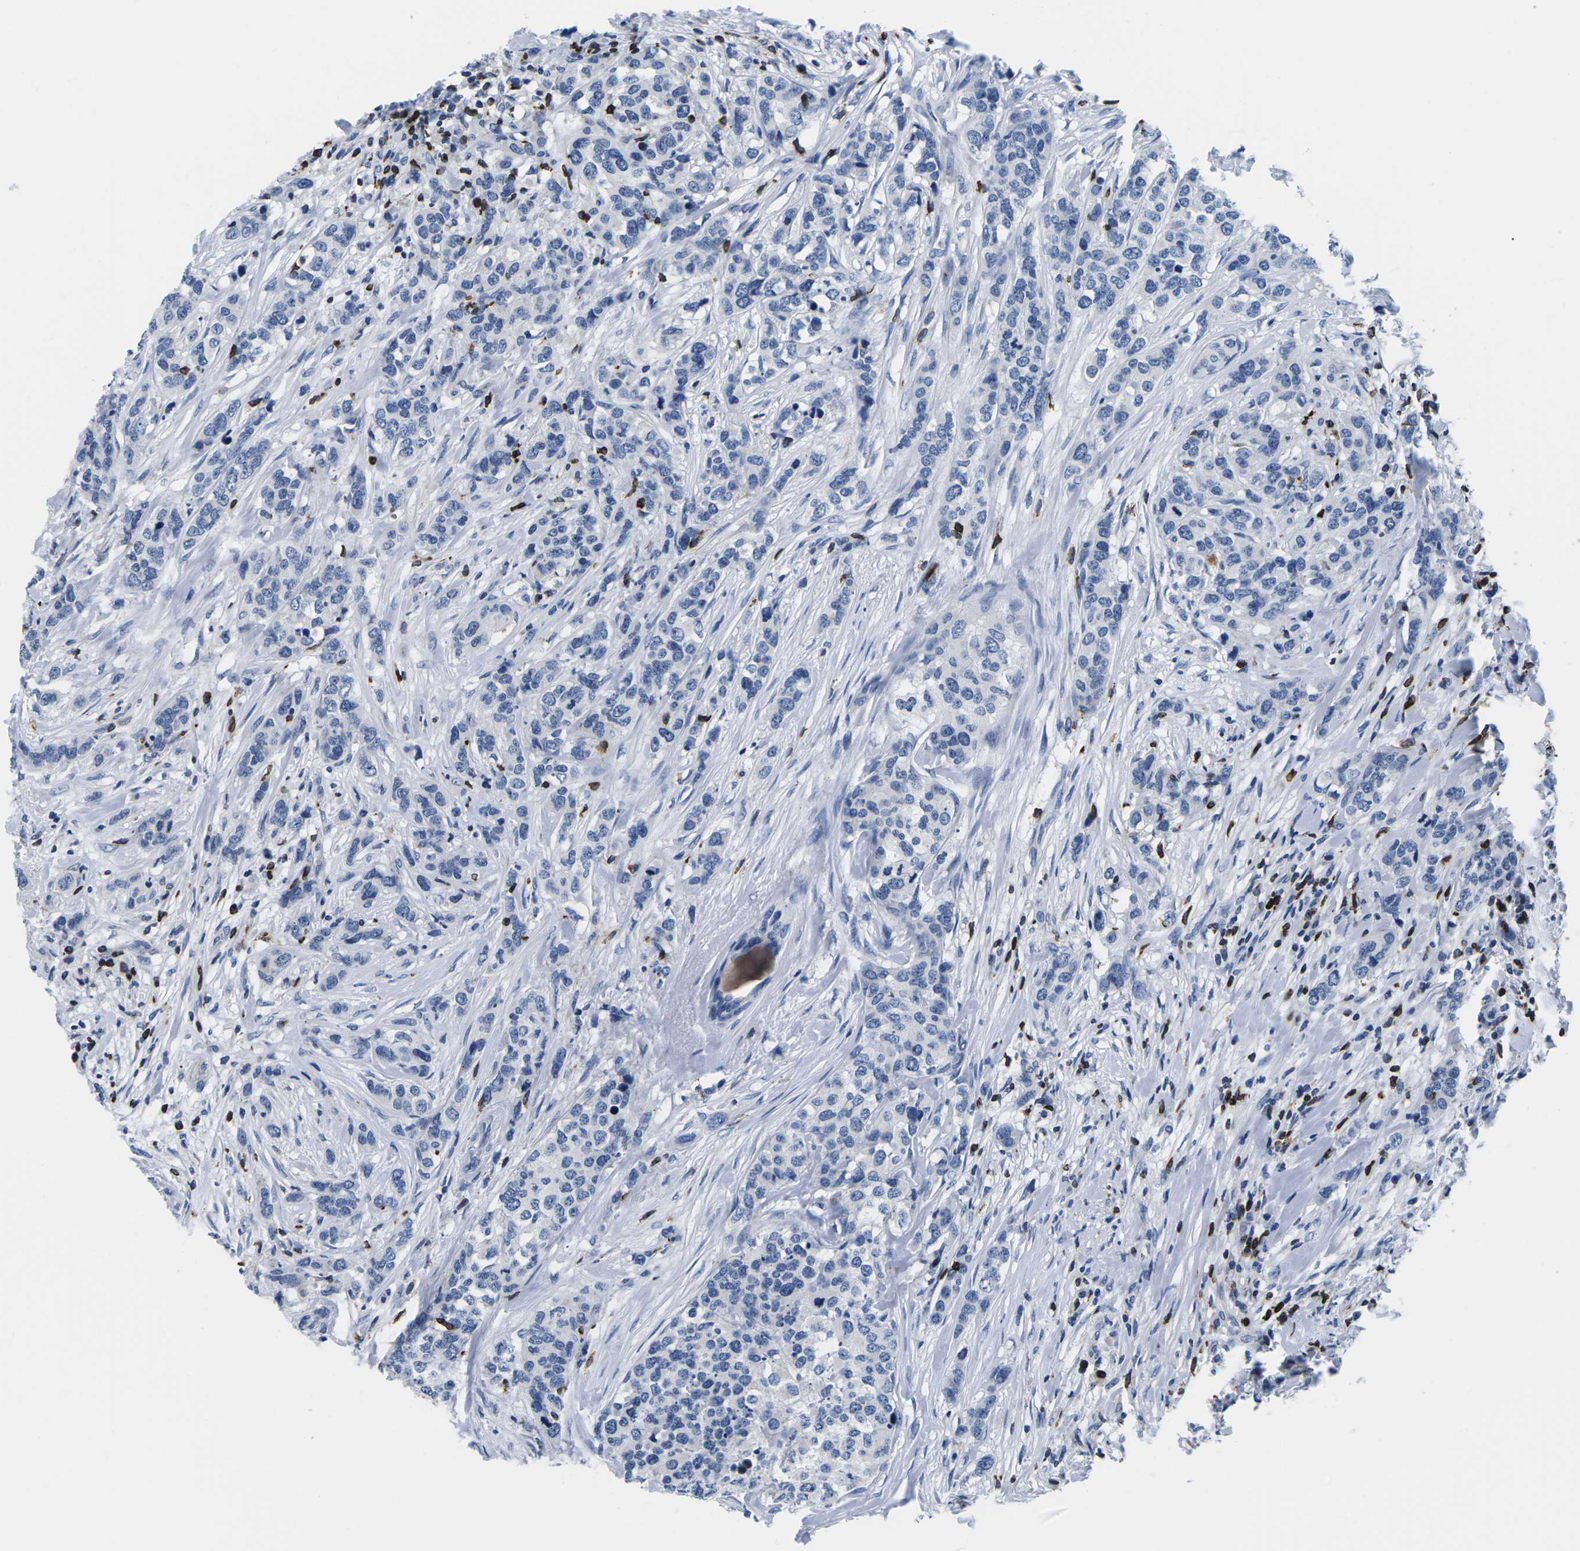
{"staining": {"intensity": "negative", "quantity": "none", "location": "none"}, "tissue": "breast cancer", "cell_type": "Tumor cells", "image_type": "cancer", "snomed": [{"axis": "morphology", "description": "Lobular carcinoma"}, {"axis": "topography", "description": "Breast"}], "caption": "An IHC histopathology image of breast cancer is shown. There is no staining in tumor cells of breast cancer.", "gene": "CTSW", "patient": {"sex": "female", "age": 59}}